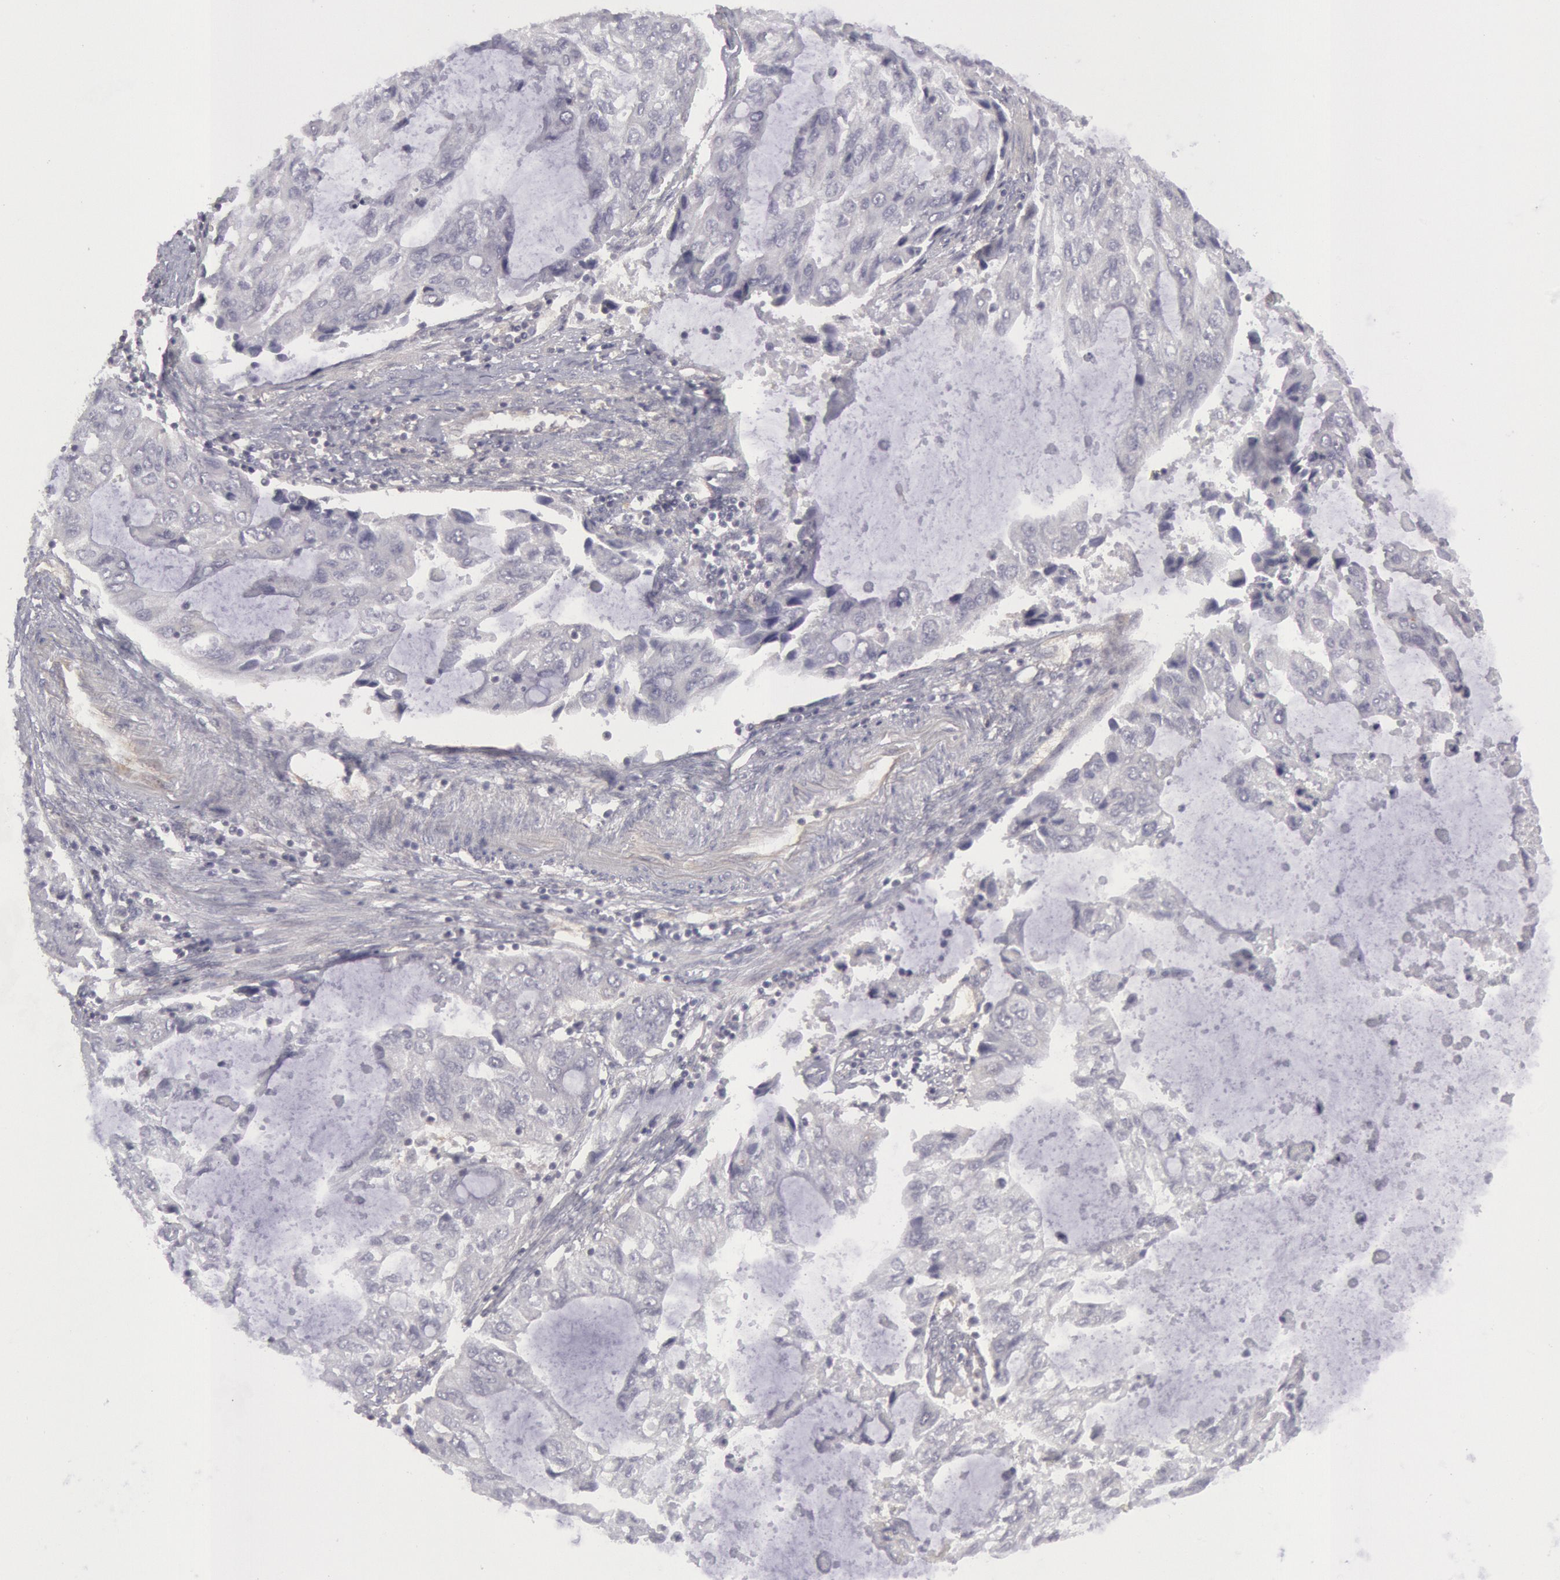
{"staining": {"intensity": "negative", "quantity": "none", "location": "none"}, "tissue": "stomach cancer", "cell_type": "Tumor cells", "image_type": "cancer", "snomed": [{"axis": "morphology", "description": "Adenocarcinoma, NOS"}, {"axis": "topography", "description": "Stomach, upper"}], "caption": "The immunohistochemistry micrograph has no significant positivity in tumor cells of stomach adenocarcinoma tissue.", "gene": "IKBKB", "patient": {"sex": "female", "age": 52}}